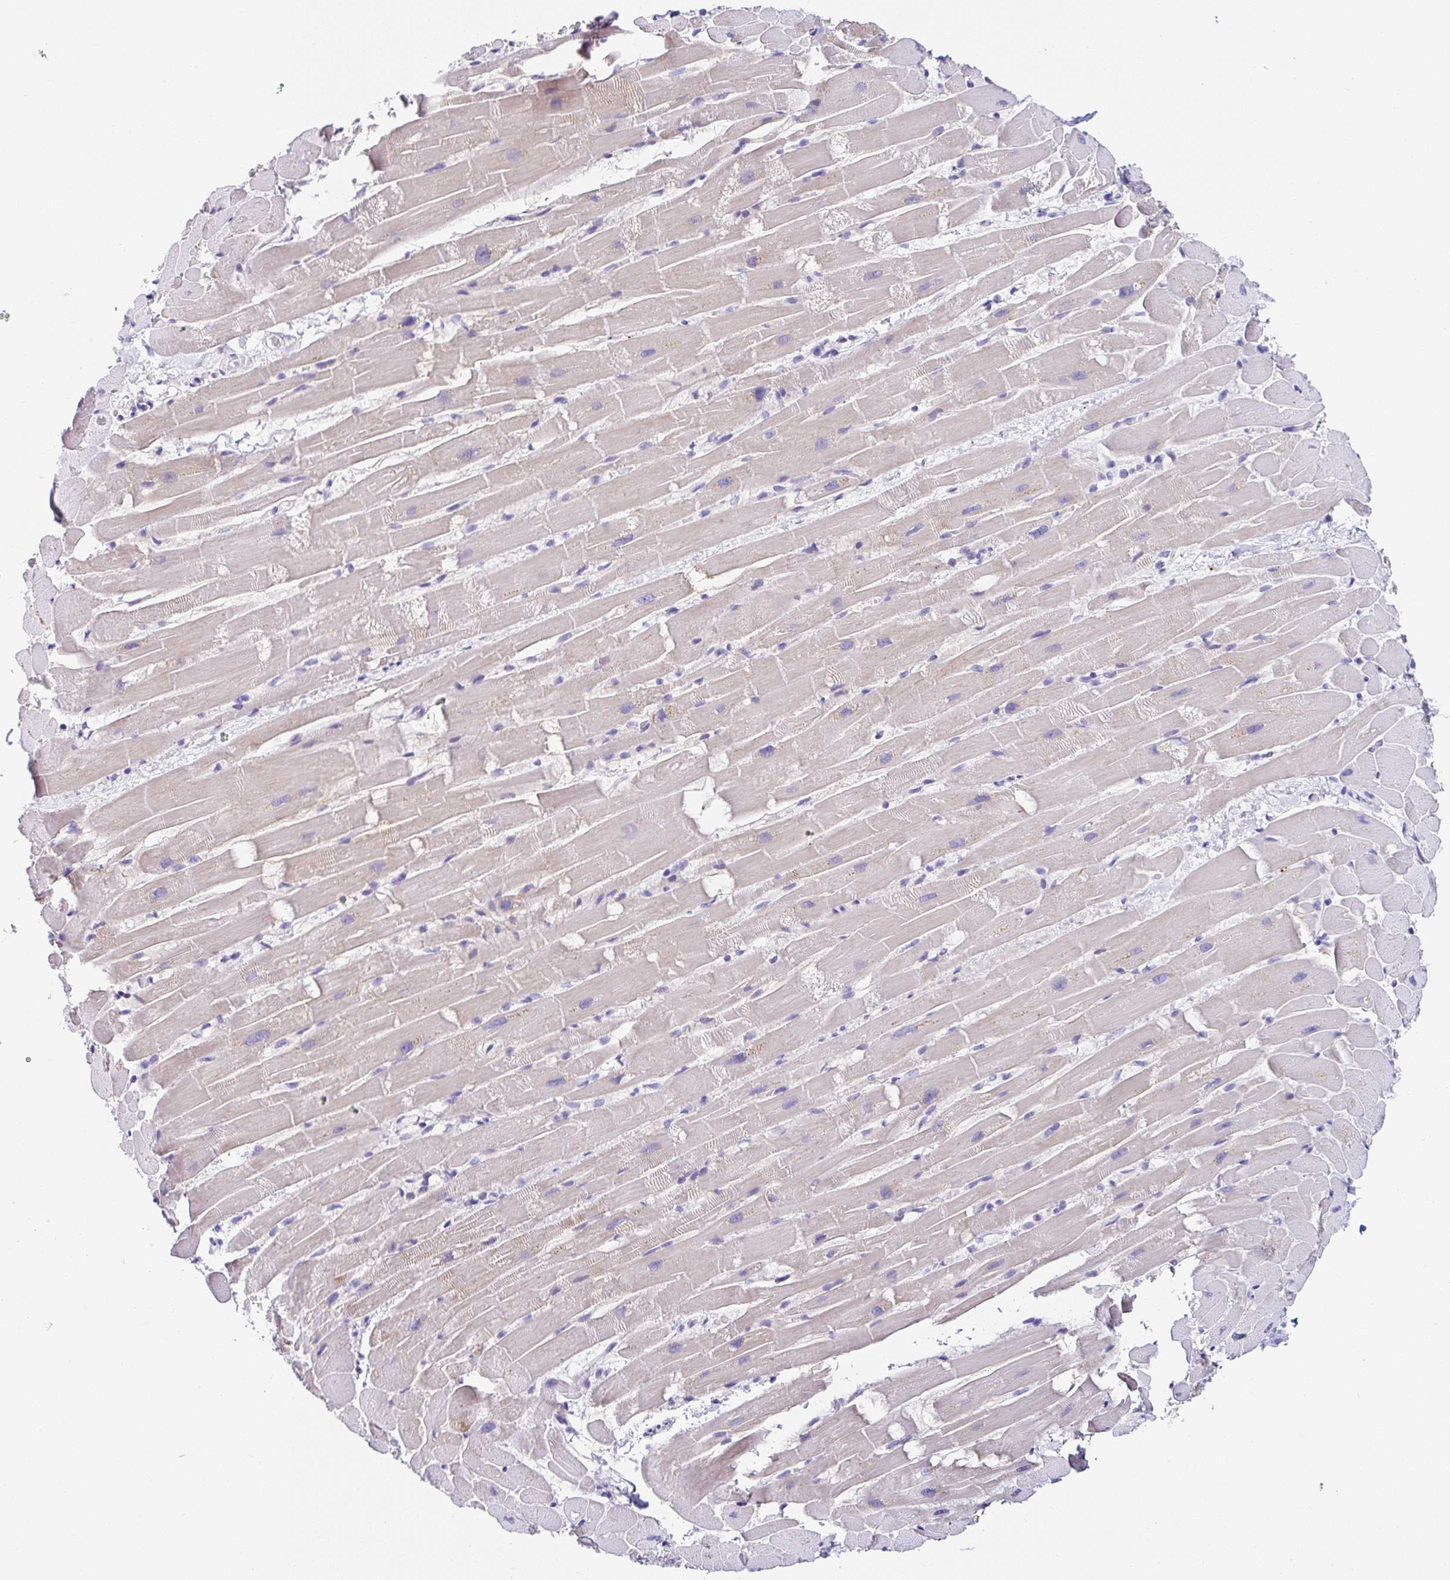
{"staining": {"intensity": "negative", "quantity": "none", "location": "none"}, "tissue": "heart muscle", "cell_type": "Cardiomyocytes", "image_type": "normal", "snomed": [{"axis": "morphology", "description": "Normal tissue, NOS"}, {"axis": "topography", "description": "Heart"}], "caption": "IHC image of benign heart muscle stained for a protein (brown), which demonstrates no expression in cardiomyocytes. Brightfield microscopy of IHC stained with DAB (brown) and hematoxylin (blue), captured at high magnification.", "gene": "TMPRSS11E", "patient": {"sex": "male", "age": 37}}